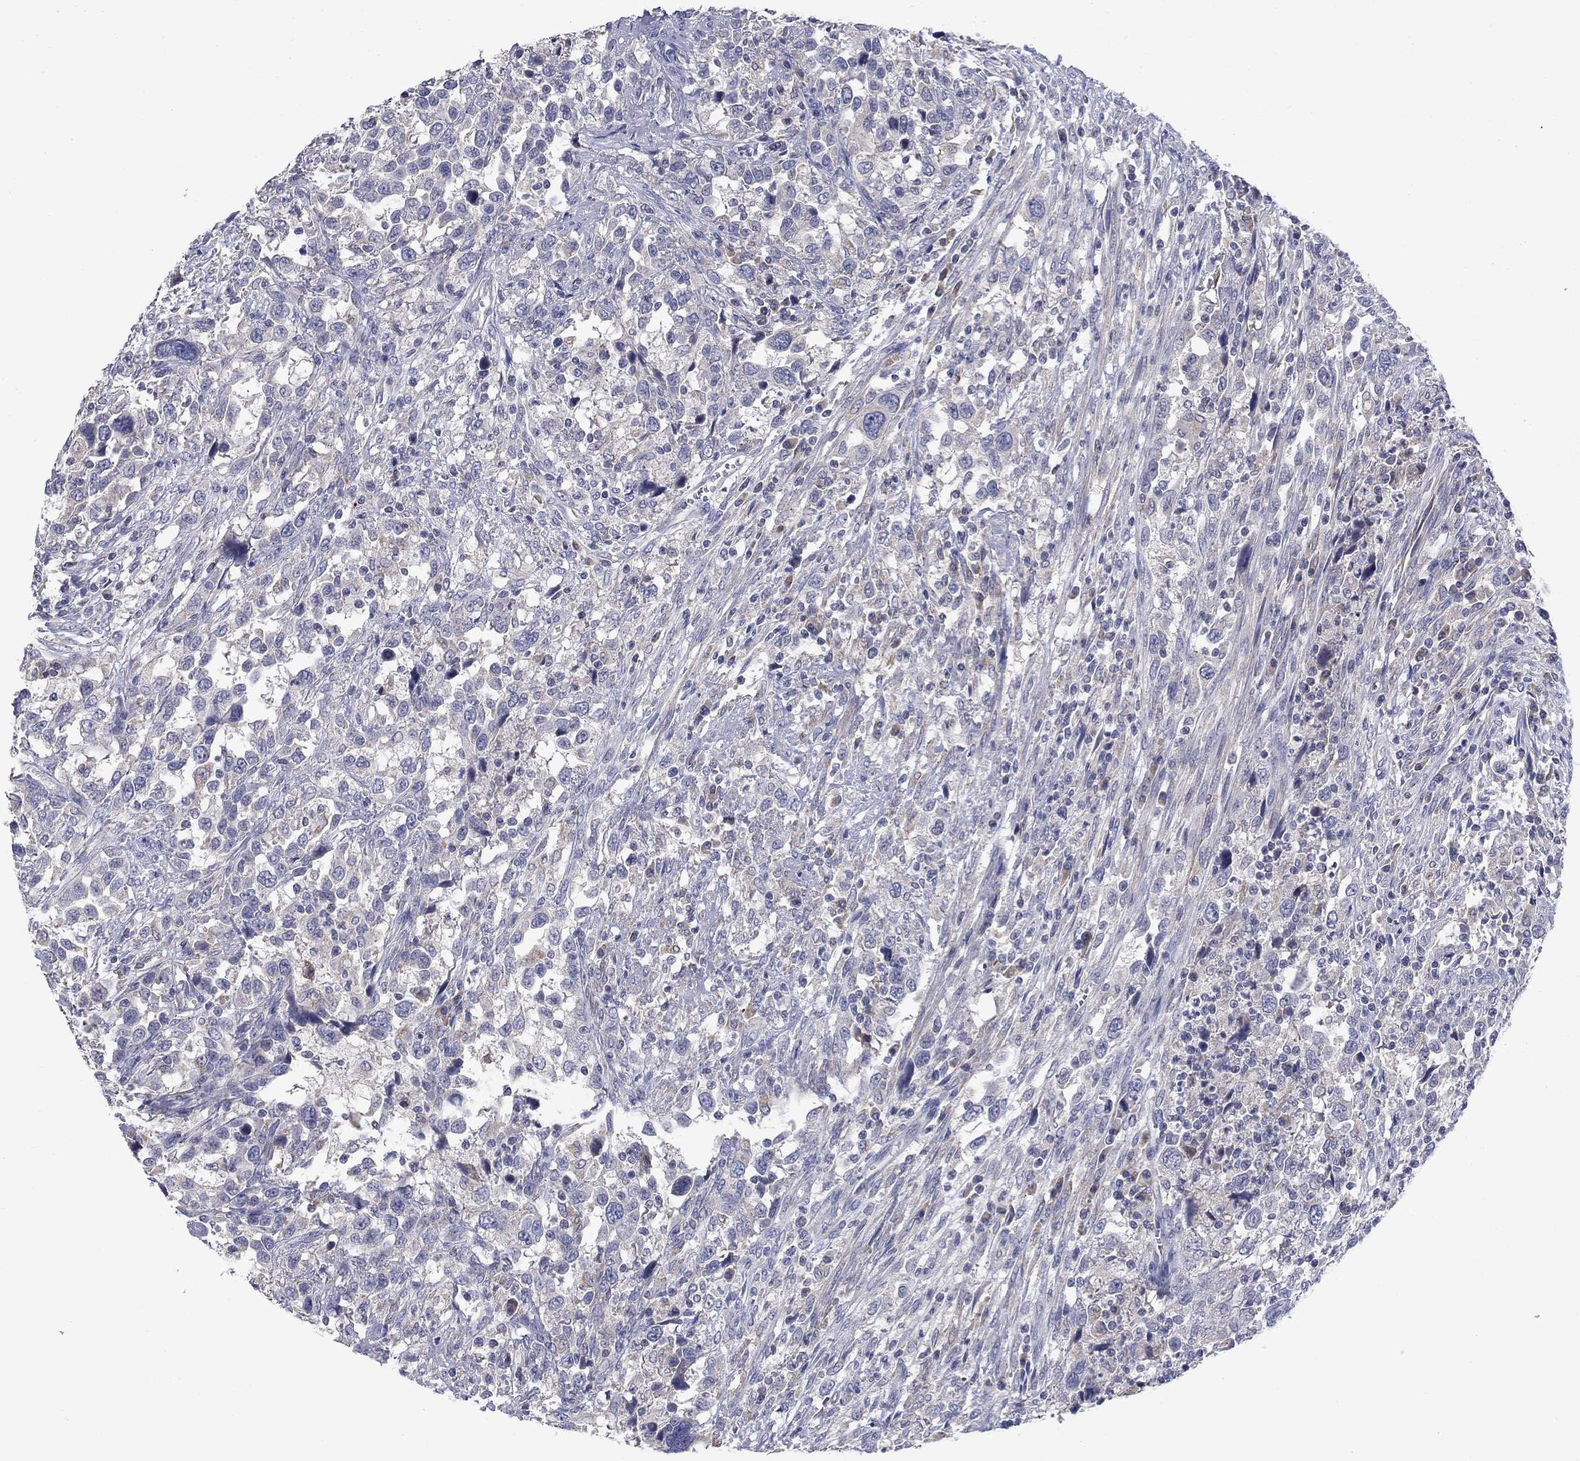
{"staining": {"intensity": "negative", "quantity": "none", "location": "none"}, "tissue": "urothelial cancer", "cell_type": "Tumor cells", "image_type": "cancer", "snomed": [{"axis": "morphology", "description": "Urothelial carcinoma, NOS"}, {"axis": "morphology", "description": "Urothelial carcinoma, High grade"}, {"axis": "topography", "description": "Urinary bladder"}], "caption": "This is an immunohistochemistry (IHC) histopathology image of human urothelial cancer. There is no expression in tumor cells.", "gene": "FRK", "patient": {"sex": "female", "age": 64}}